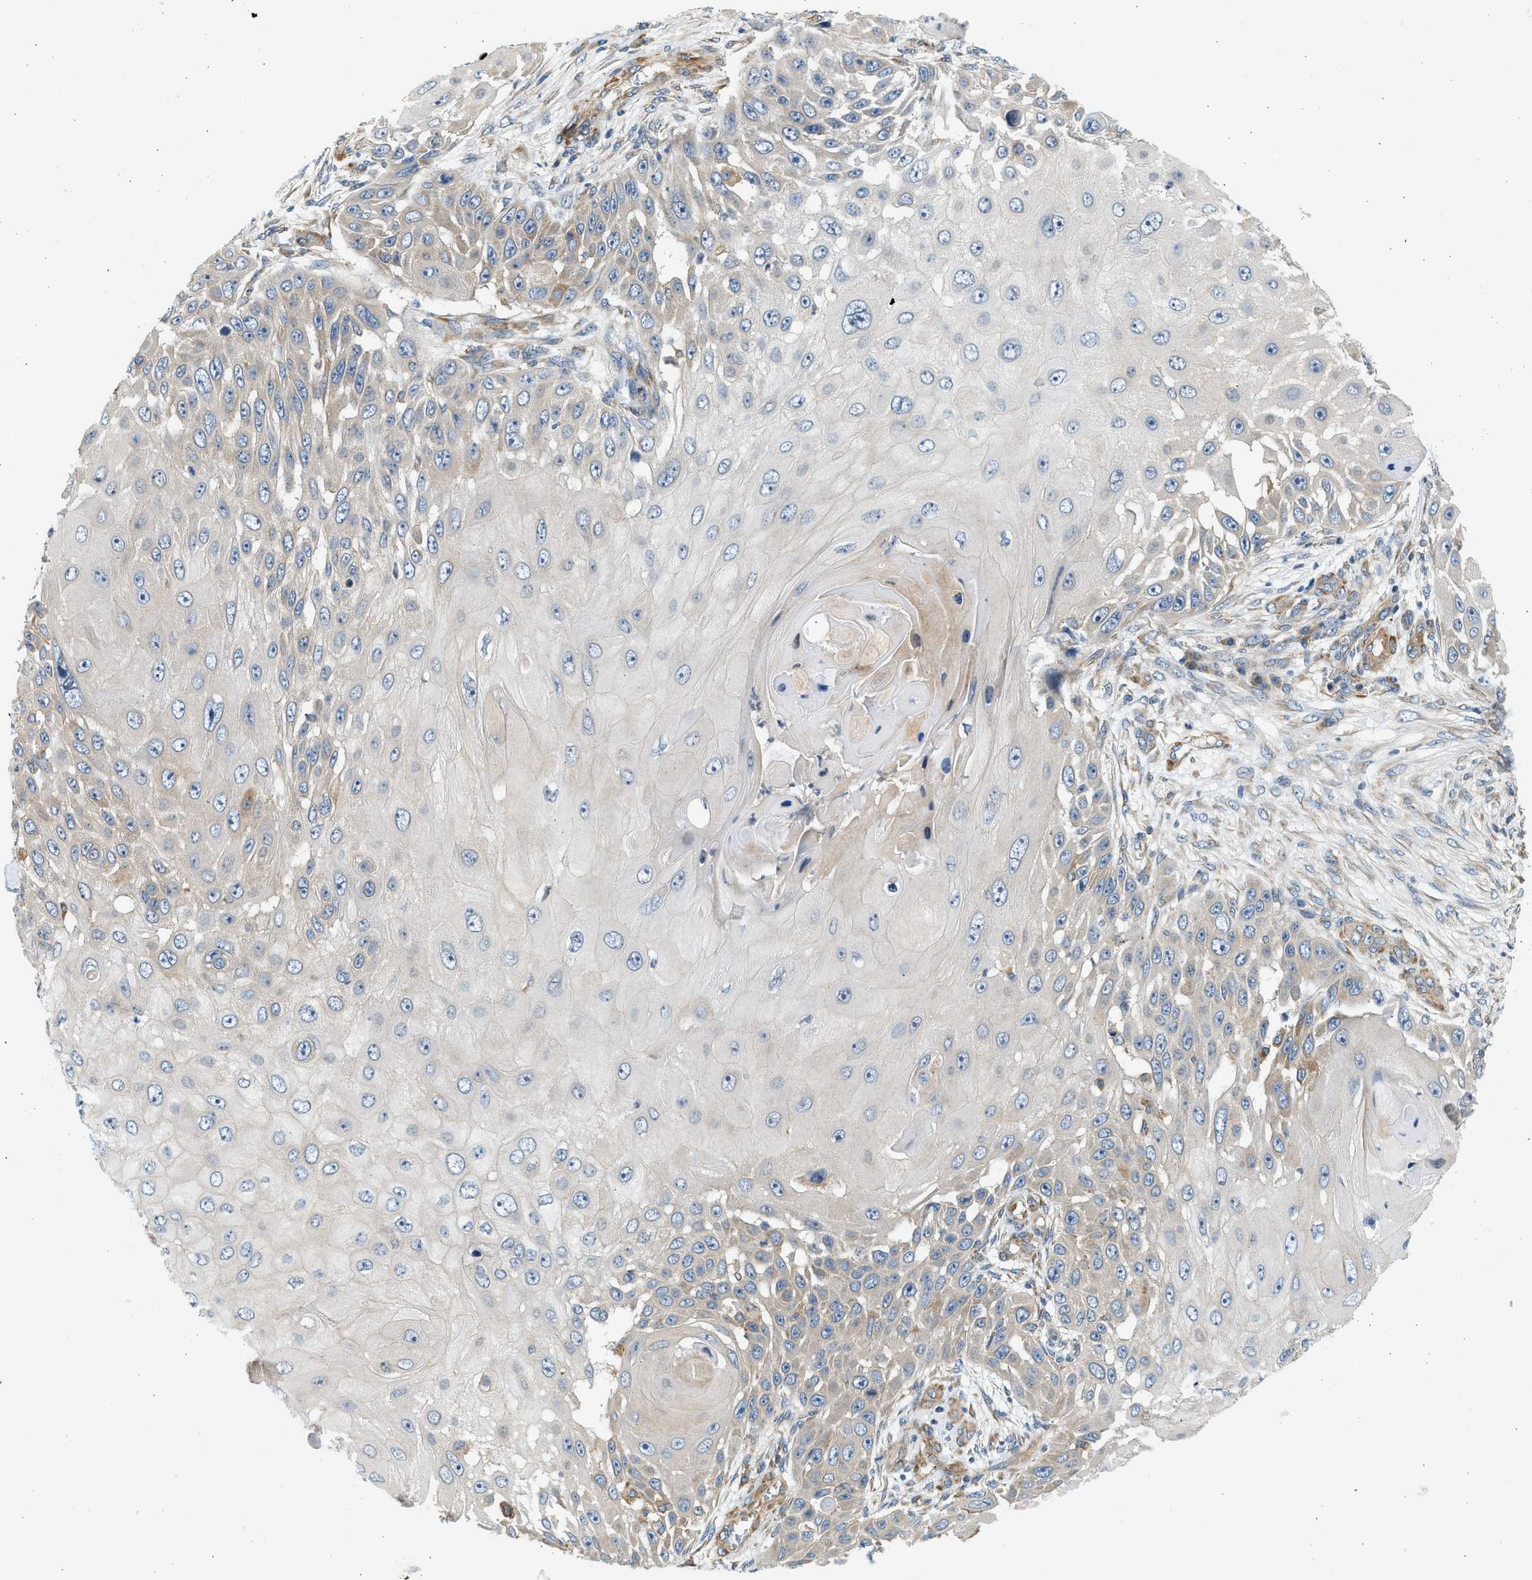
{"staining": {"intensity": "weak", "quantity": "<25%", "location": "cytoplasmic/membranous"}, "tissue": "skin cancer", "cell_type": "Tumor cells", "image_type": "cancer", "snomed": [{"axis": "morphology", "description": "Squamous cell carcinoma, NOS"}, {"axis": "topography", "description": "Skin"}], "caption": "There is no significant expression in tumor cells of squamous cell carcinoma (skin). The staining was performed using DAB (3,3'-diaminobenzidine) to visualize the protein expression in brown, while the nuclei were stained in blue with hematoxylin (Magnification: 20x).", "gene": "KDELR2", "patient": {"sex": "female", "age": 44}}